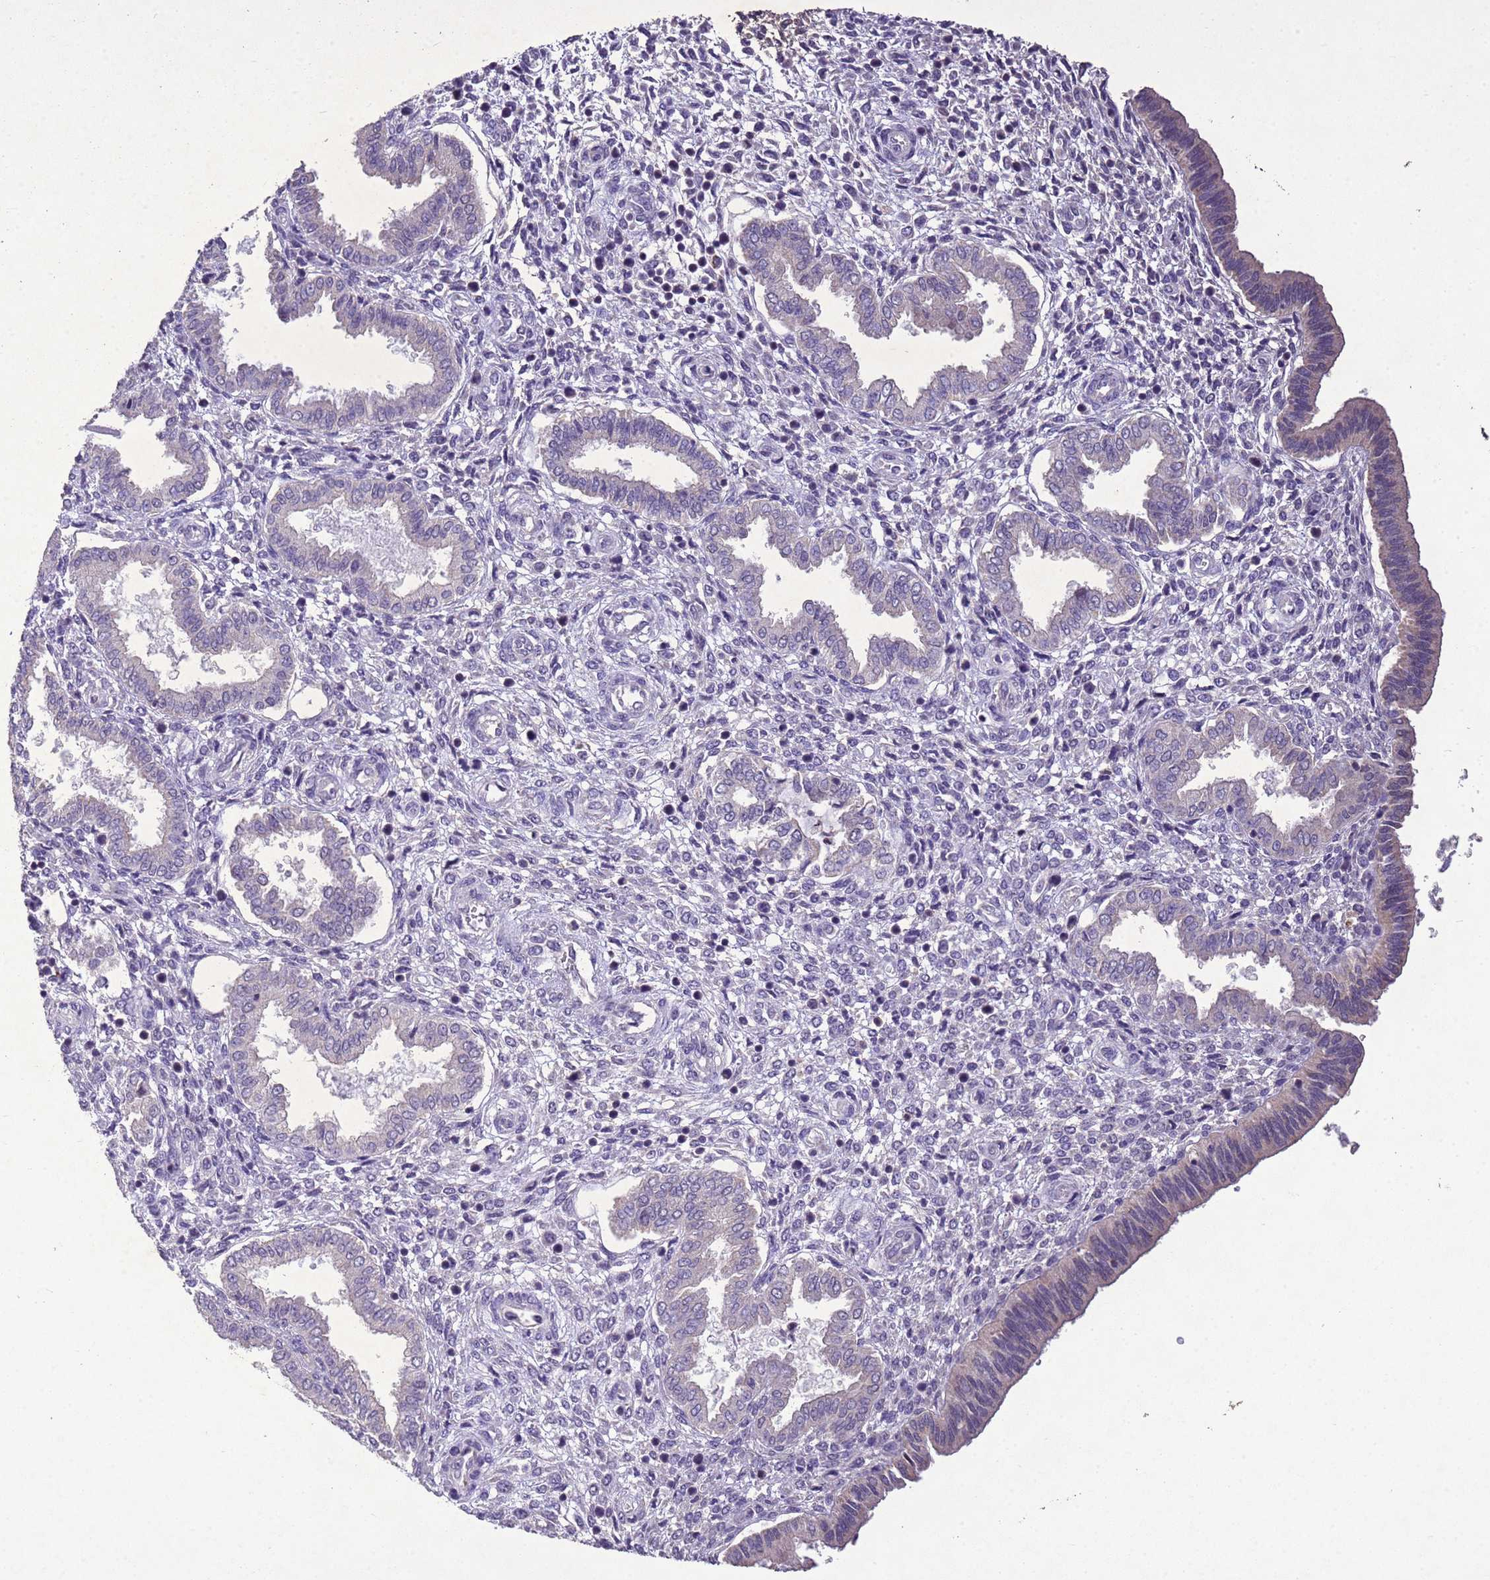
{"staining": {"intensity": "negative", "quantity": "none", "location": "none"}, "tissue": "endometrium", "cell_type": "Cells in endometrial stroma", "image_type": "normal", "snomed": [{"axis": "morphology", "description": "Normal tissue, NOS"}, {"axis": "topography", "description": "Endometrium"}], "caption": "IHC of normal human endometrium demonstrates no expression in cells in endometrial stroma. Brightfield microscopy of immunohistochemistry stained with DAB (3,3'-diaminobenzidine) (brown) and hematoxylin (blue), captured at high magnification.", "gene": "NLRP11", "patient": {"sex": "female", "age": 24}}